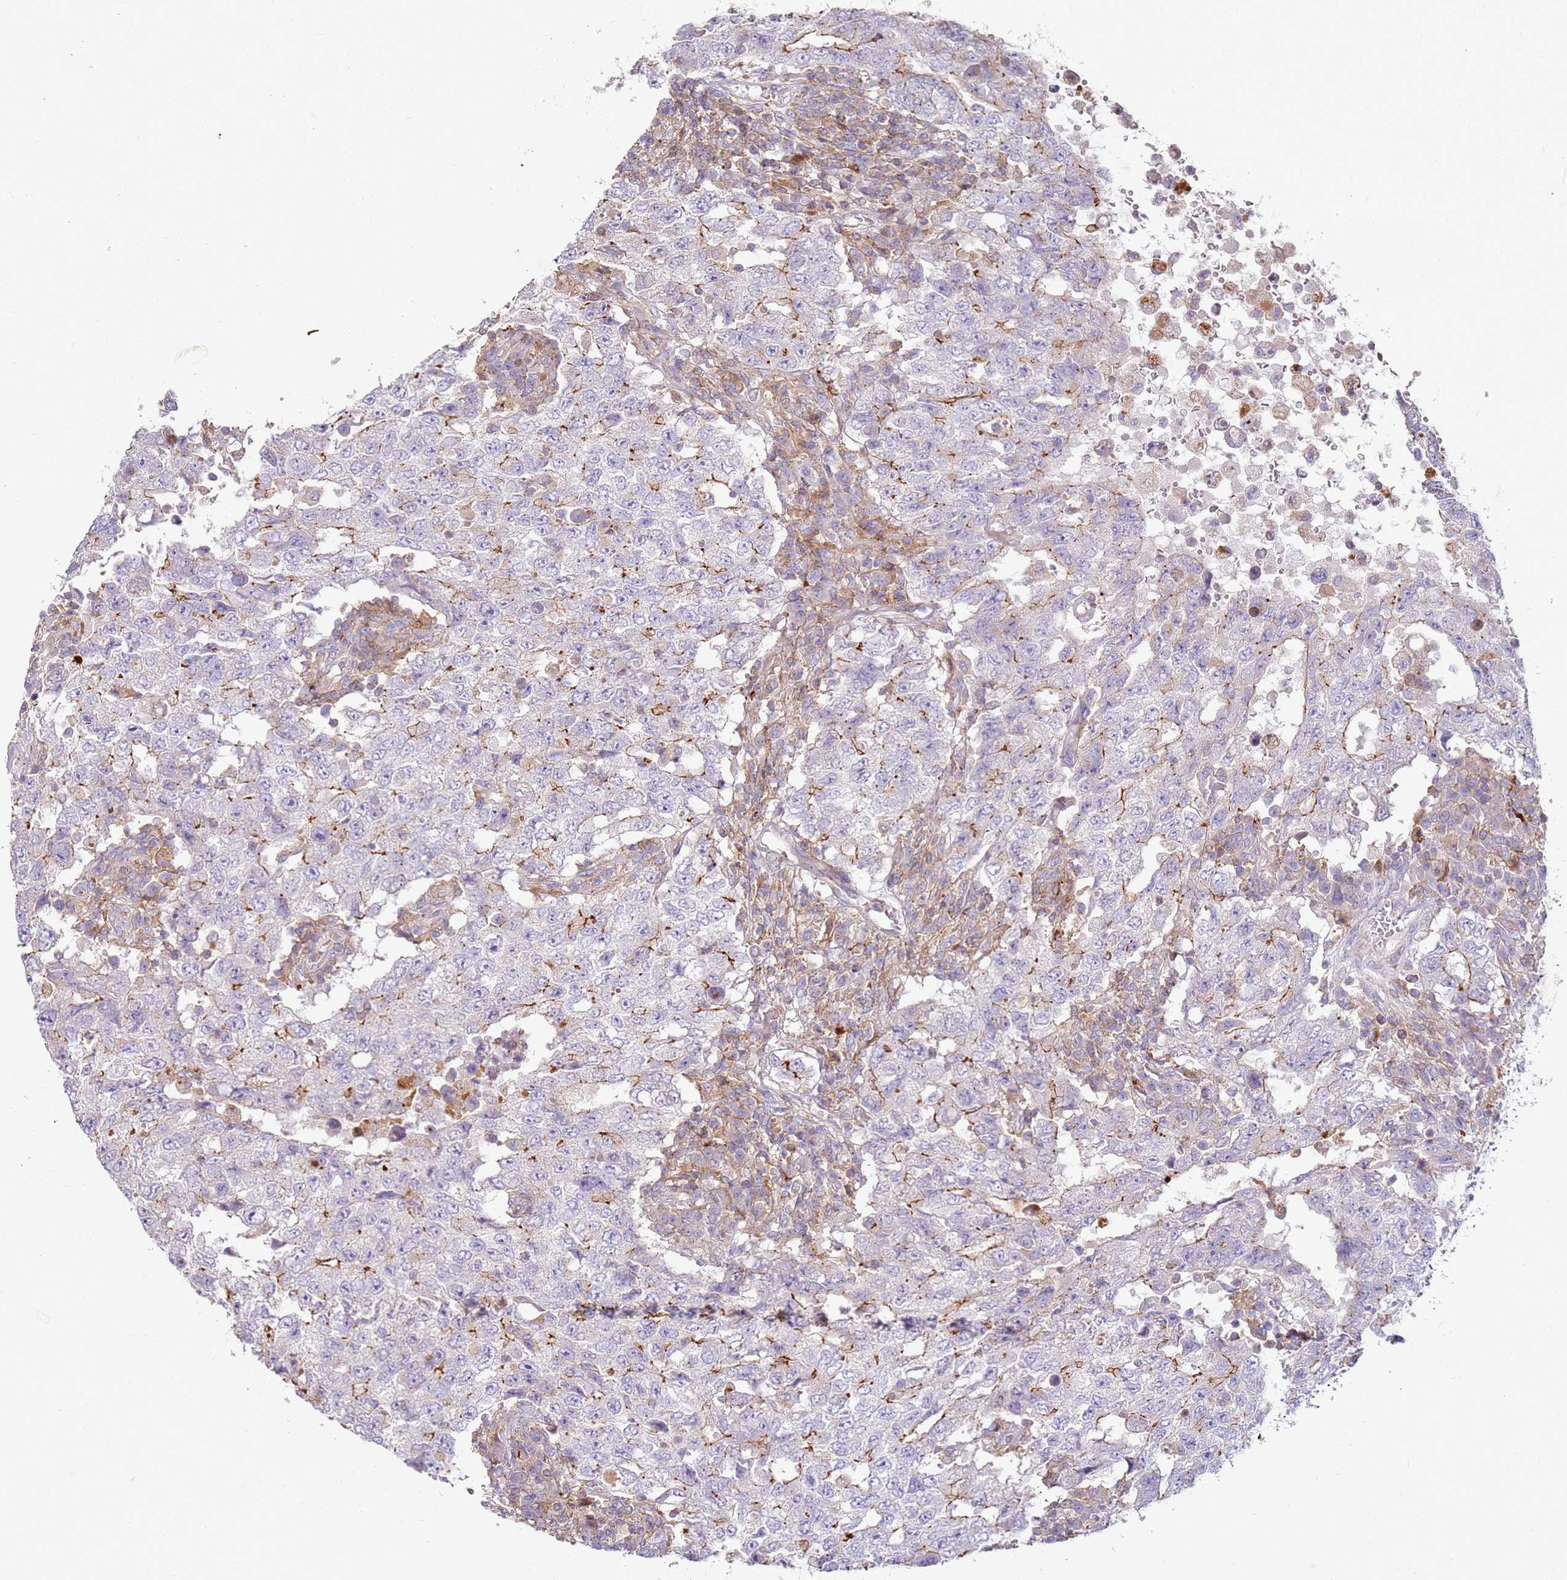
{"staining": {"intensity": "moderate", "quantity": "<25%", "location": "cytoplasmic/membranous"}, "tissue": "testis cancer", "cell_type": "Tumor cells", "image_type": "cancer", "snomed": [{"axis": "morphology", "description": "Carcinoma, Embryonal, NOS"}, {"axis": "topography", "description": "Testis"}], "caption": "The image shows a brown stain indicating the presence of a protein in the cytoplasmic/membranous of tumor cells in testis cancer.", "gene": "FPR1", "patient": {"sex": "male", "age": 26}}